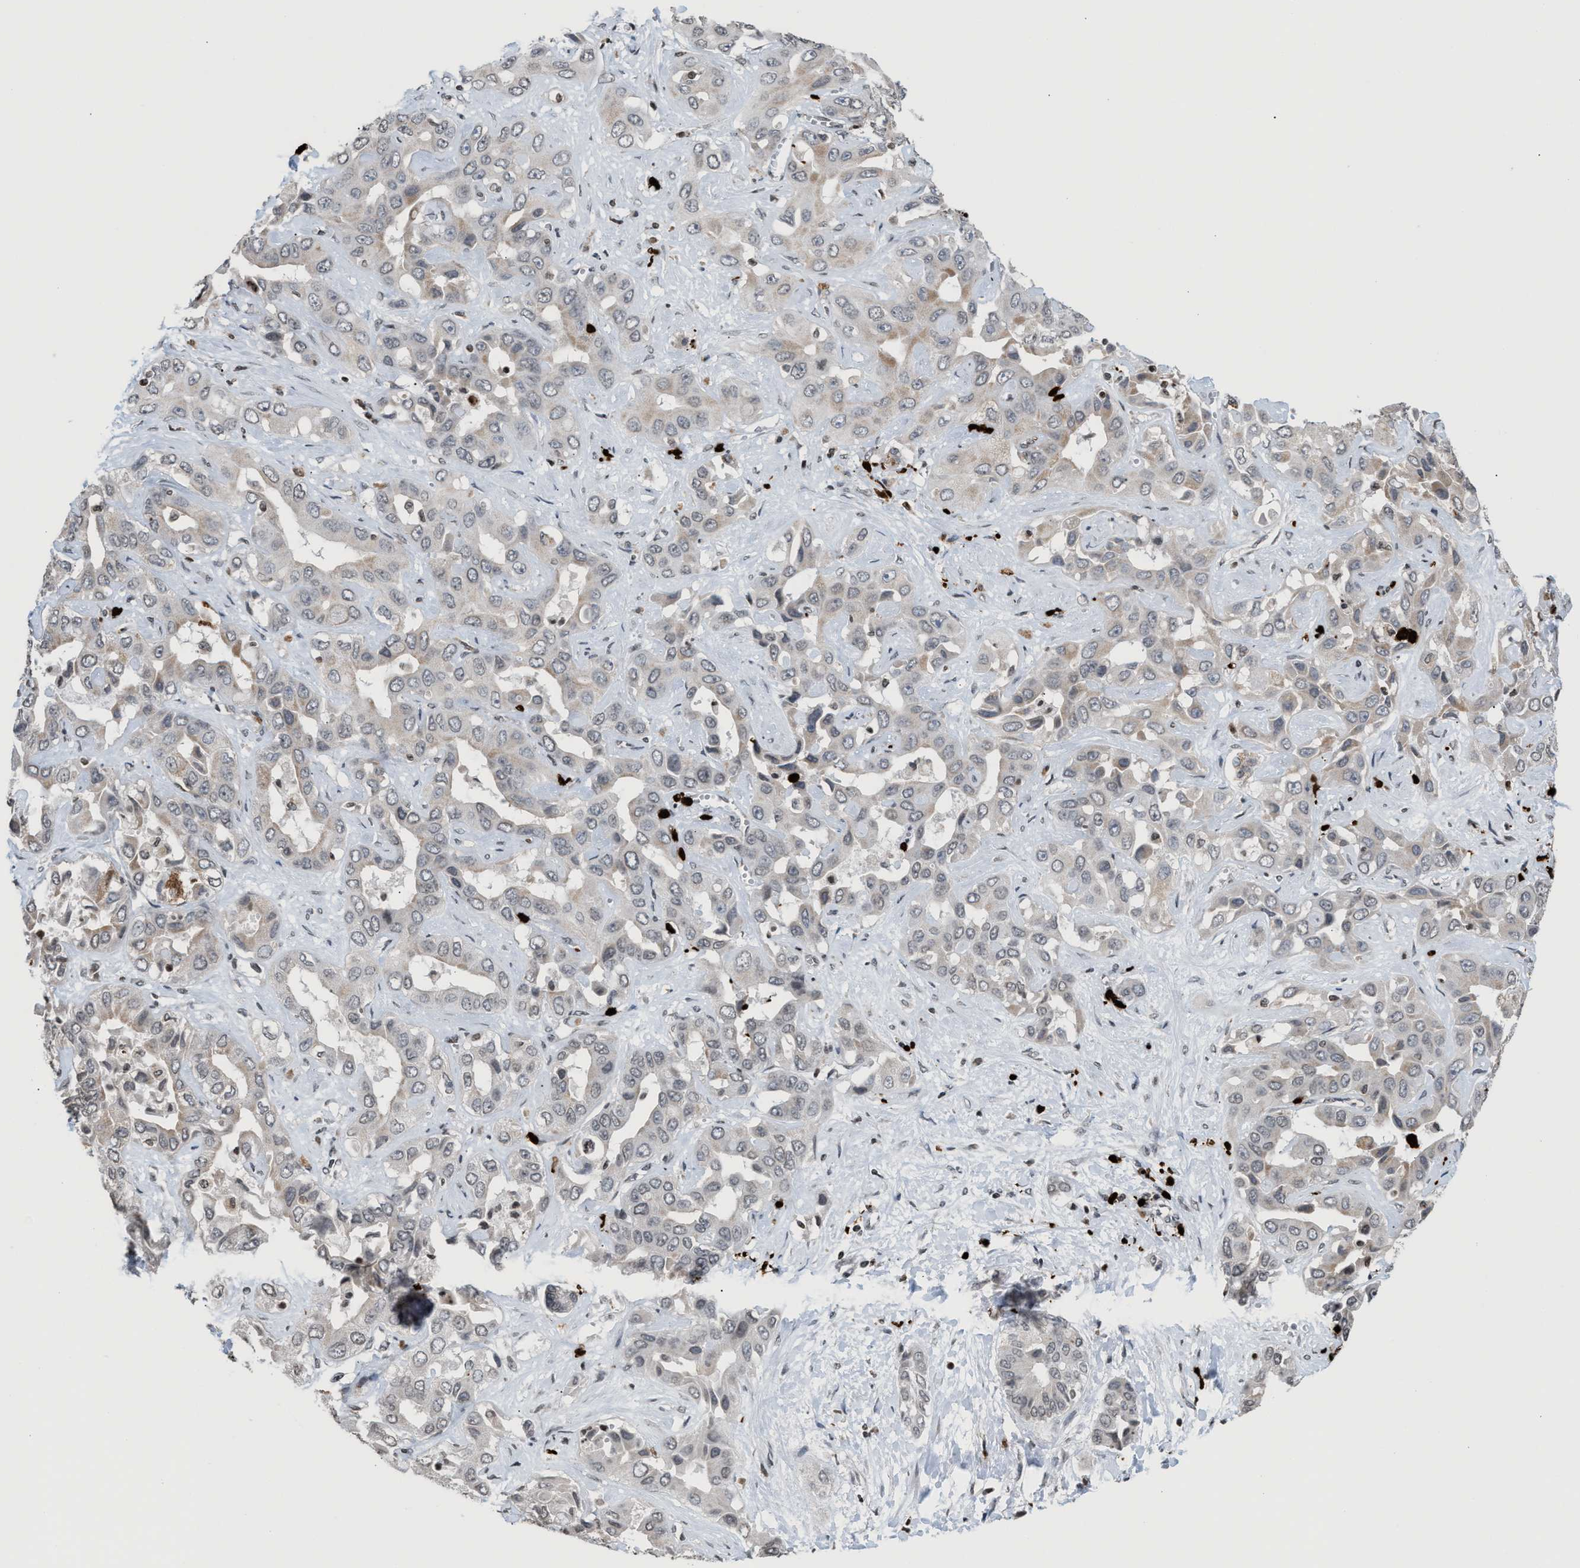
{"staining": {"intensity": "negative", "quantity": "none", "location": "none"}, "tissue": "liver cancer", "cell_type": "Tumor cells", "image_type": "cancer", "snomed": [{"axis": "morphology", "description": "Cholangiocarcinoma"}, {"axis": "topography", "description": "Liver"}], "caption": "This is an immunohistochemistry image of liver cholangiocarcinoma. There is no staining in tumor cells.", "gene": "PRUNE2", "patient": {"sex": "female", "age": 52}}